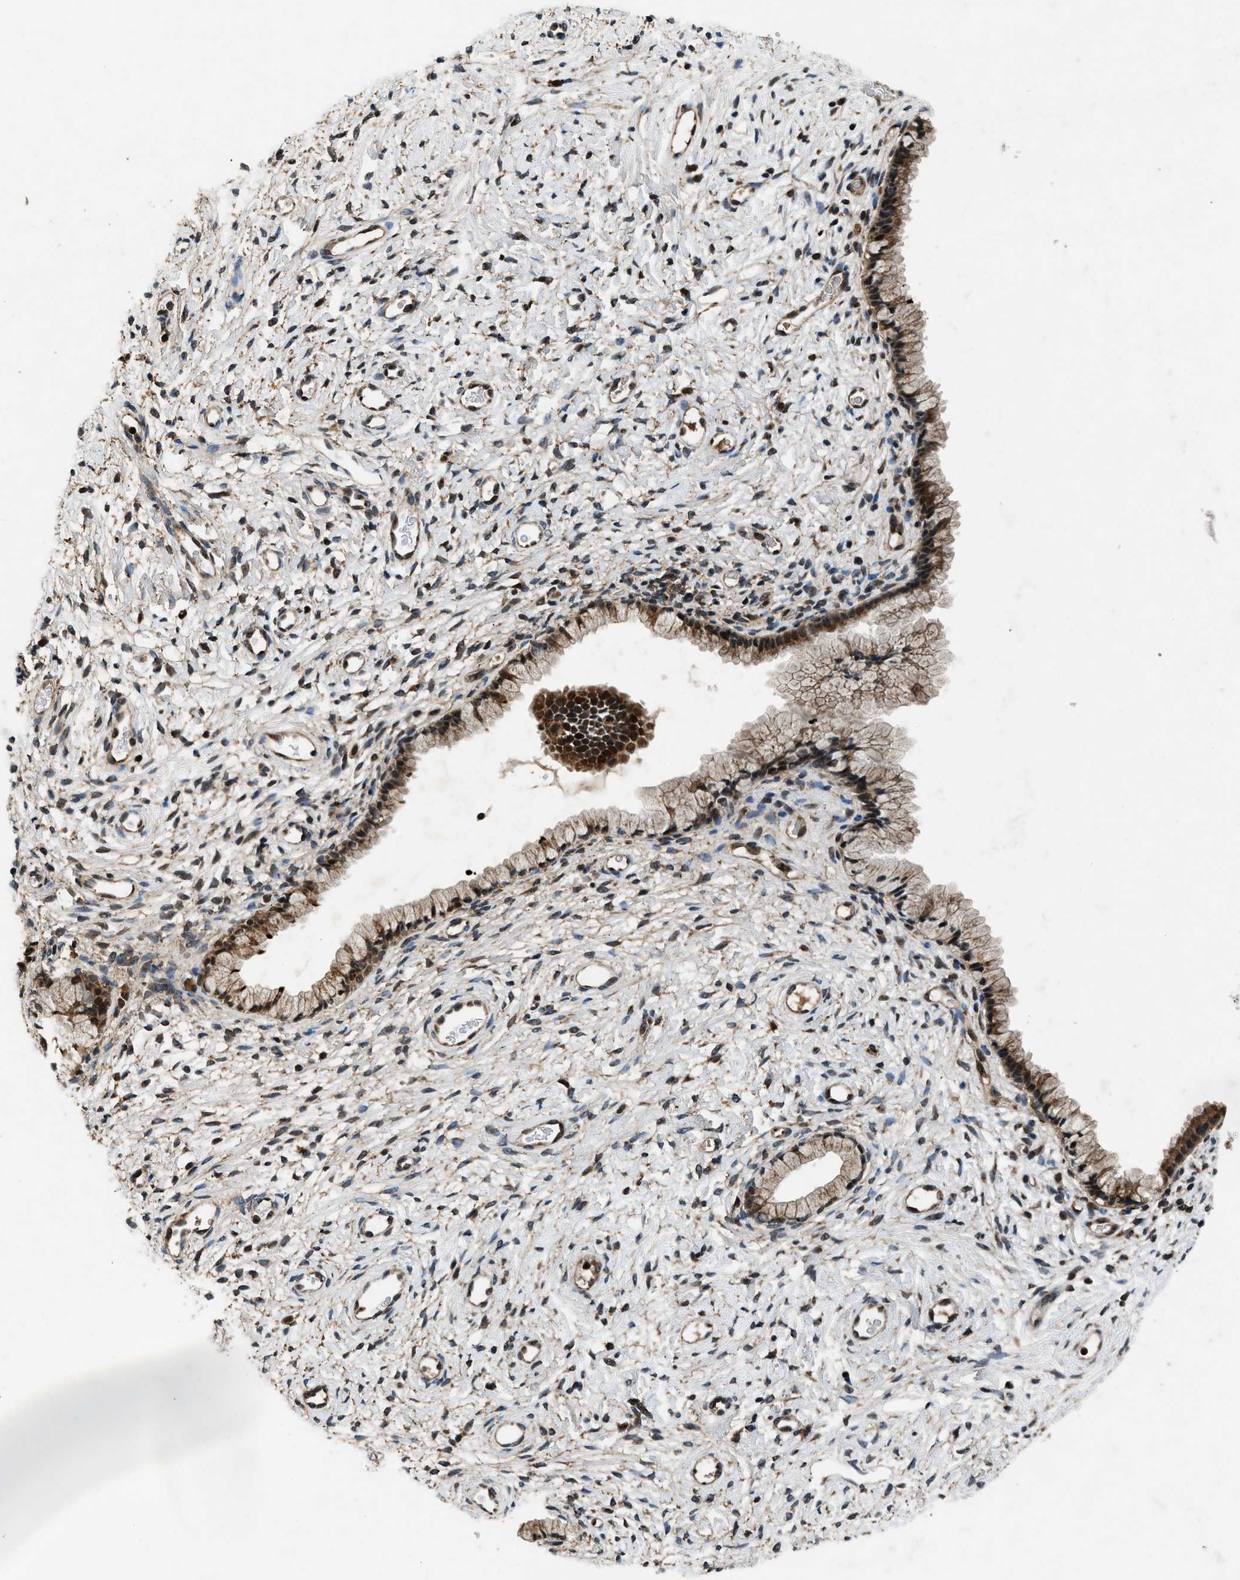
{"staining": {"intensity": "moderate", "quantity": ">75%", "location": "cytoplasmic/membranous"}, "tissue": "cervix", "cell_type": "Glandular cells", "image_type": "normal", "snomed": [{"axis": "morphology", "description": "Normal tissue, NOS"}, {"axis": "topography", "description": "Cervix"}], "caption": "A medium amount of moderate cytoplasmic/membranous expression is present in about >75% of glandular cells in unremarkable cervix.", "gene": "RPS6KB1", "patient": {"sex": "female", "age": 72}}